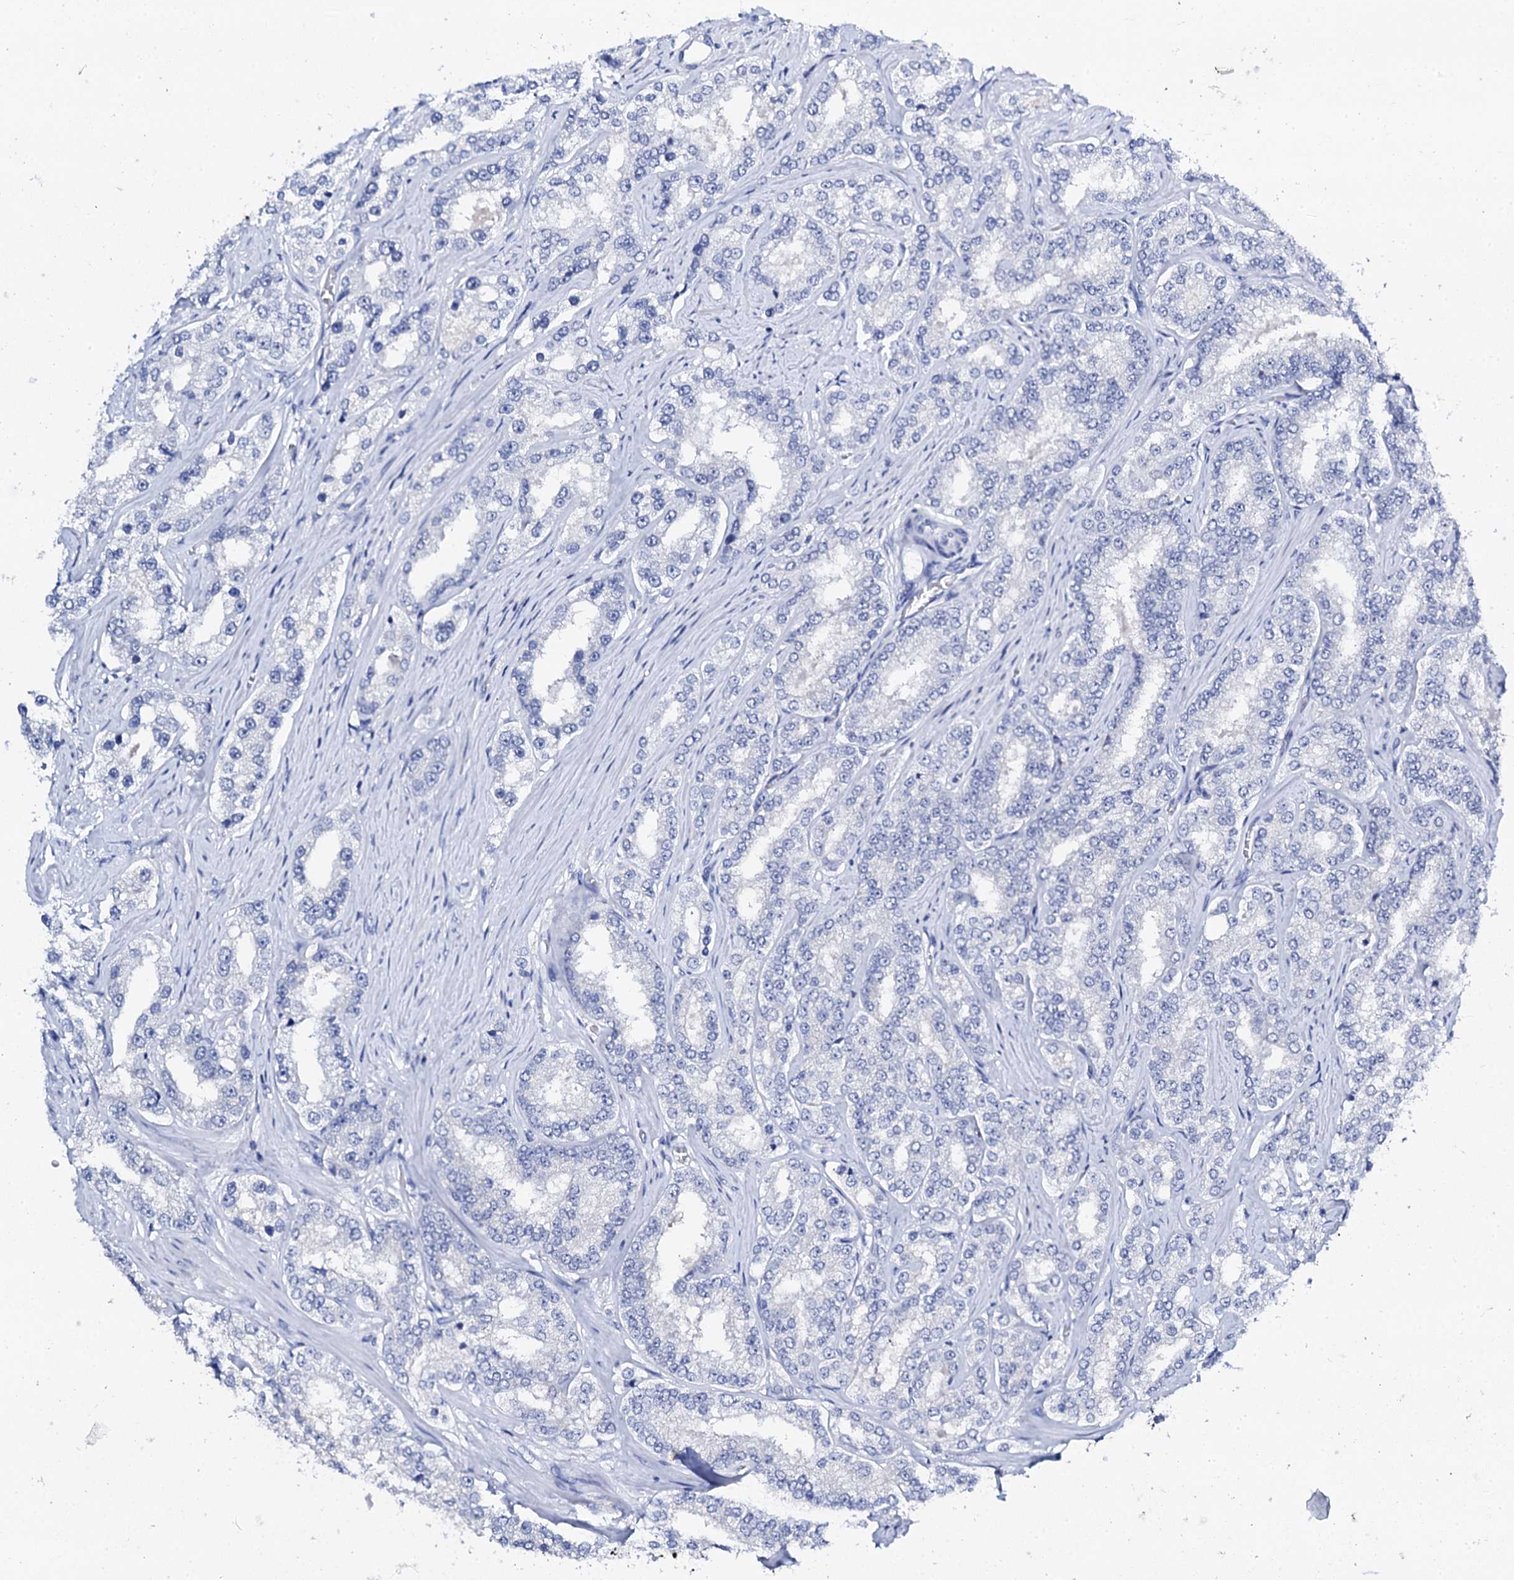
{"staining": {"intensity": "negative", "quantity": "none", "location": "none"}, "tissue": "prostate cancer", "cell_type": "Tumor cells", "image_type": "cancer", "snomed": [{"axis": "morphology", "description": "Normal tissue, NOS"}, {"axis": "morphology", "description": "Adenocarcinoma, High grade"}, {"axis": "topography", "description": "Prostate"}], "caption": "Immunohistochemistry (IHC) image of neoplastic tissue: prostate adenocarcinoma (high-grade) stained with DAB (3,3'-diaminobenzidine) shows no significant protein positivity in tumor cells.", "gene": "FBXL16", "patient": {"sex": "male", "age": 83}}